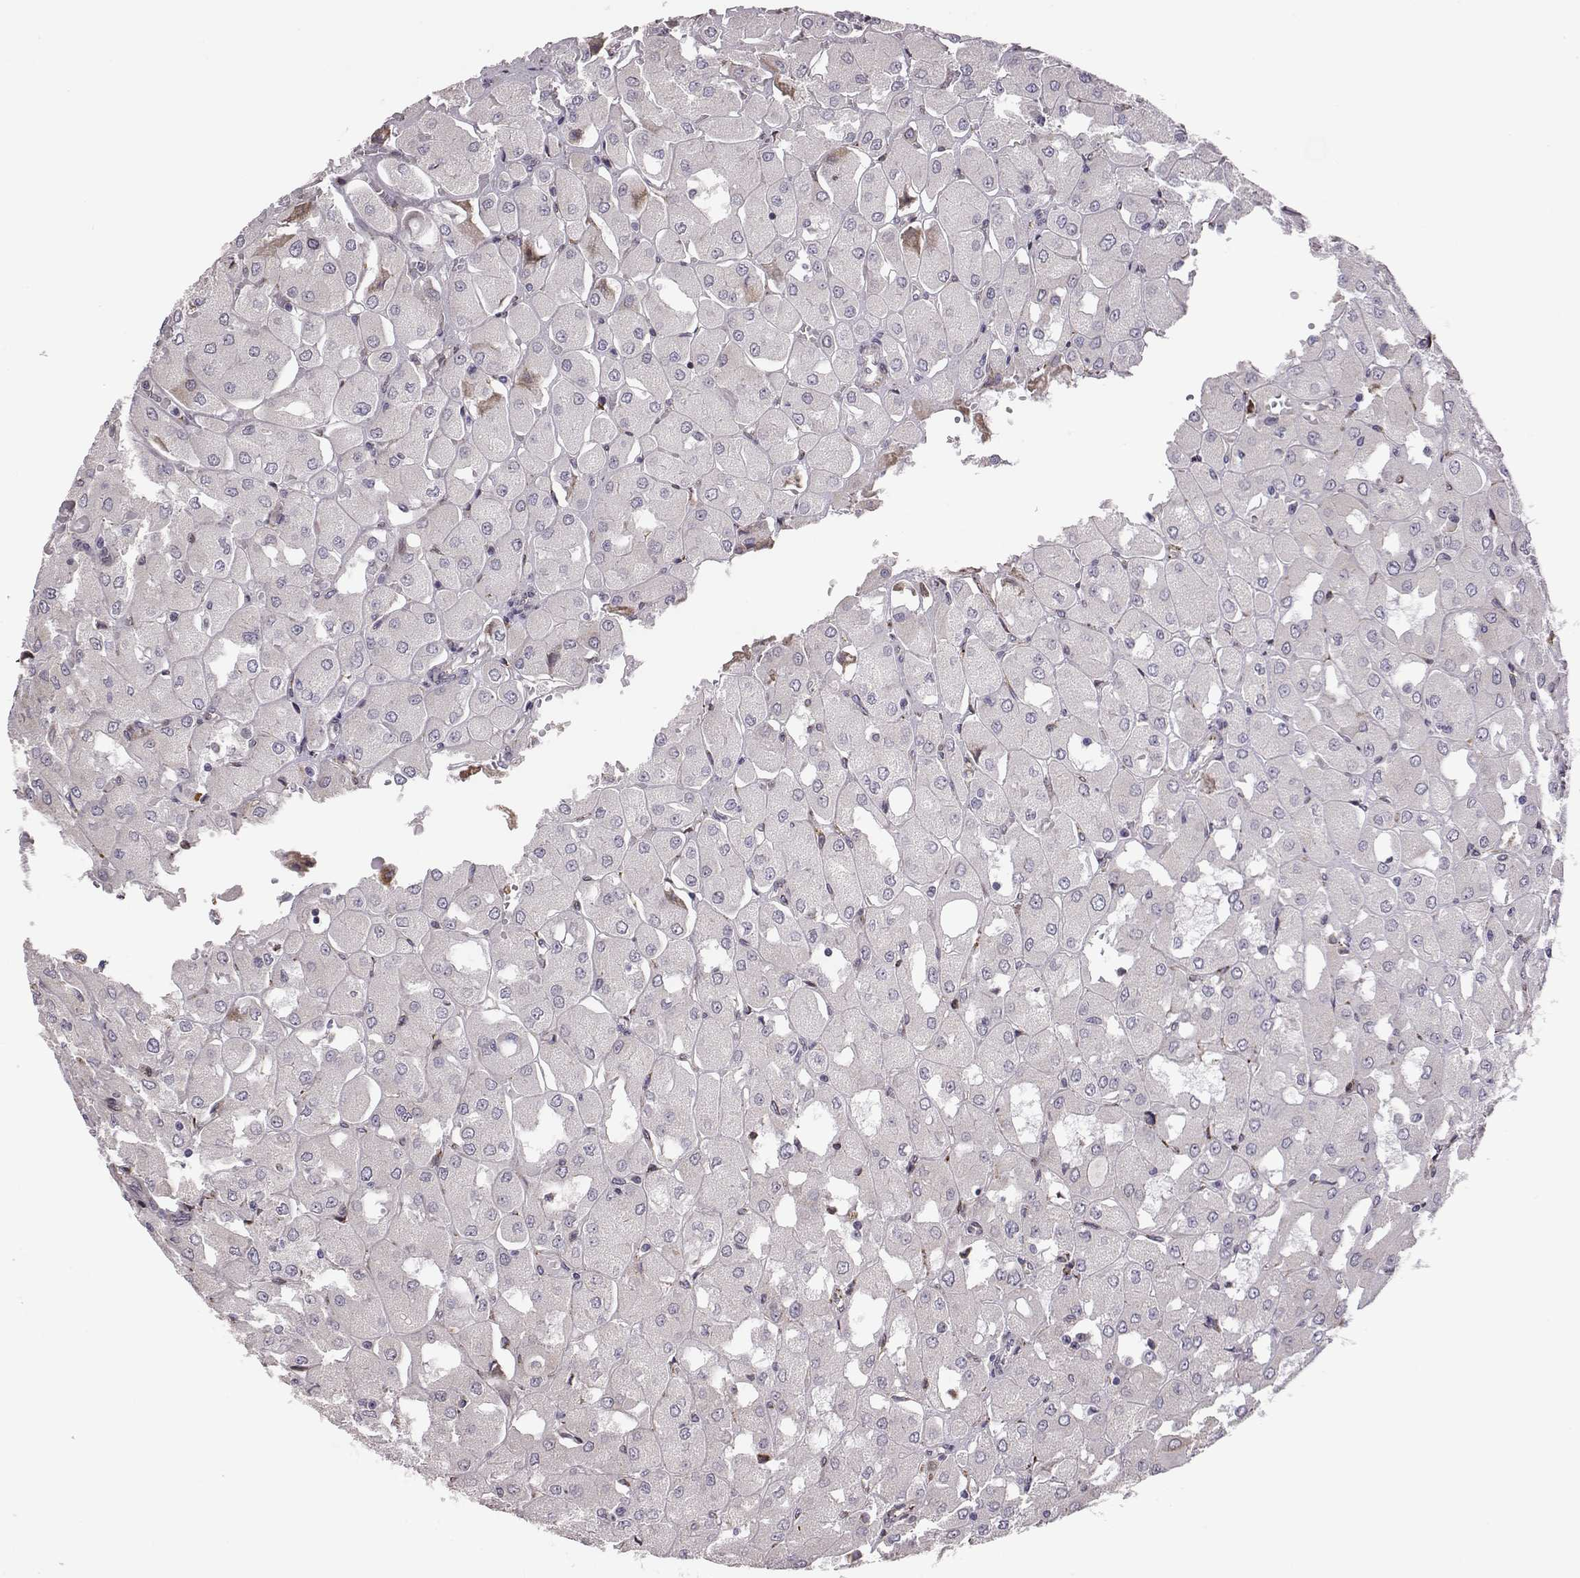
{"staining": {"intensity": "negative", "quantity": "none", "location": "none"}, "tissue": "renal cancer", "cell_type": "Tumor cells", "image_type": "cancer", "snomed": [{"axis": "morphology", "description": "Adenocarcinoma, NOS"}, {"axis": "topography", "description": "Kidney"}], "caption": "There is no significant expression in tumor cells of renal adenocarcinoma.", "gene": "SELENOI", "patient": {"sex": "male", "age": 72}}